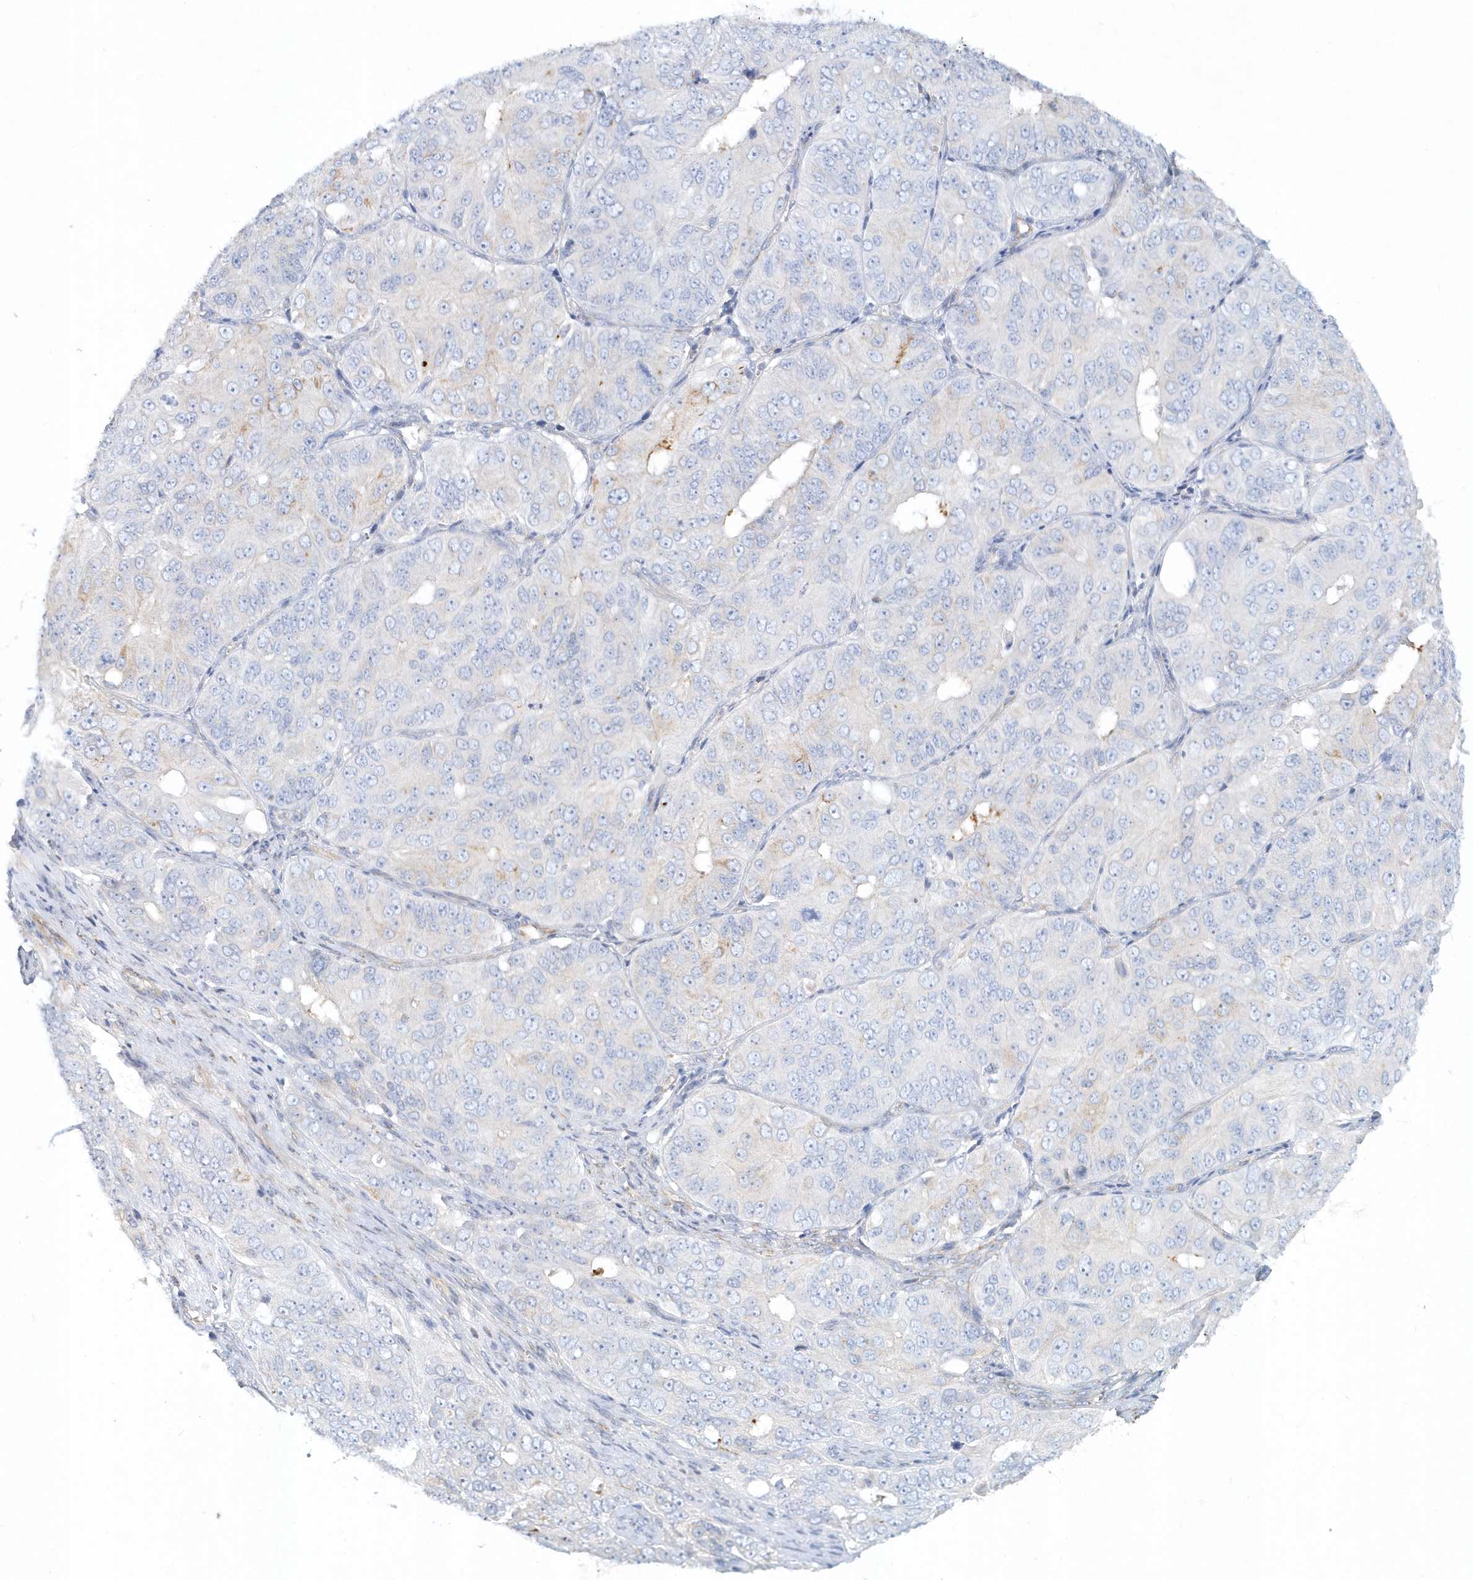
{"staining": {"intensity": "negative", "quantity": "none", "location": "none"}, "tissue": "ovarian cancer", "cell_type": "Tumor cells", "image_type": "cancer", "snomed": [{"axis": "morphology", "description": "Carcinoma, endometroid"}, {"axis": "topography", "description": "Ovary"}], "caption": "High power microscopy photomicrograph of an IHC histopathology image of ovarian cancer, revealing no significant expression in tumor cells. (Immunohistochemistry, brightfield microscopy, high magnification).", "gene": "DNAH1", "patient": {"sex": "female", "age": 51}}